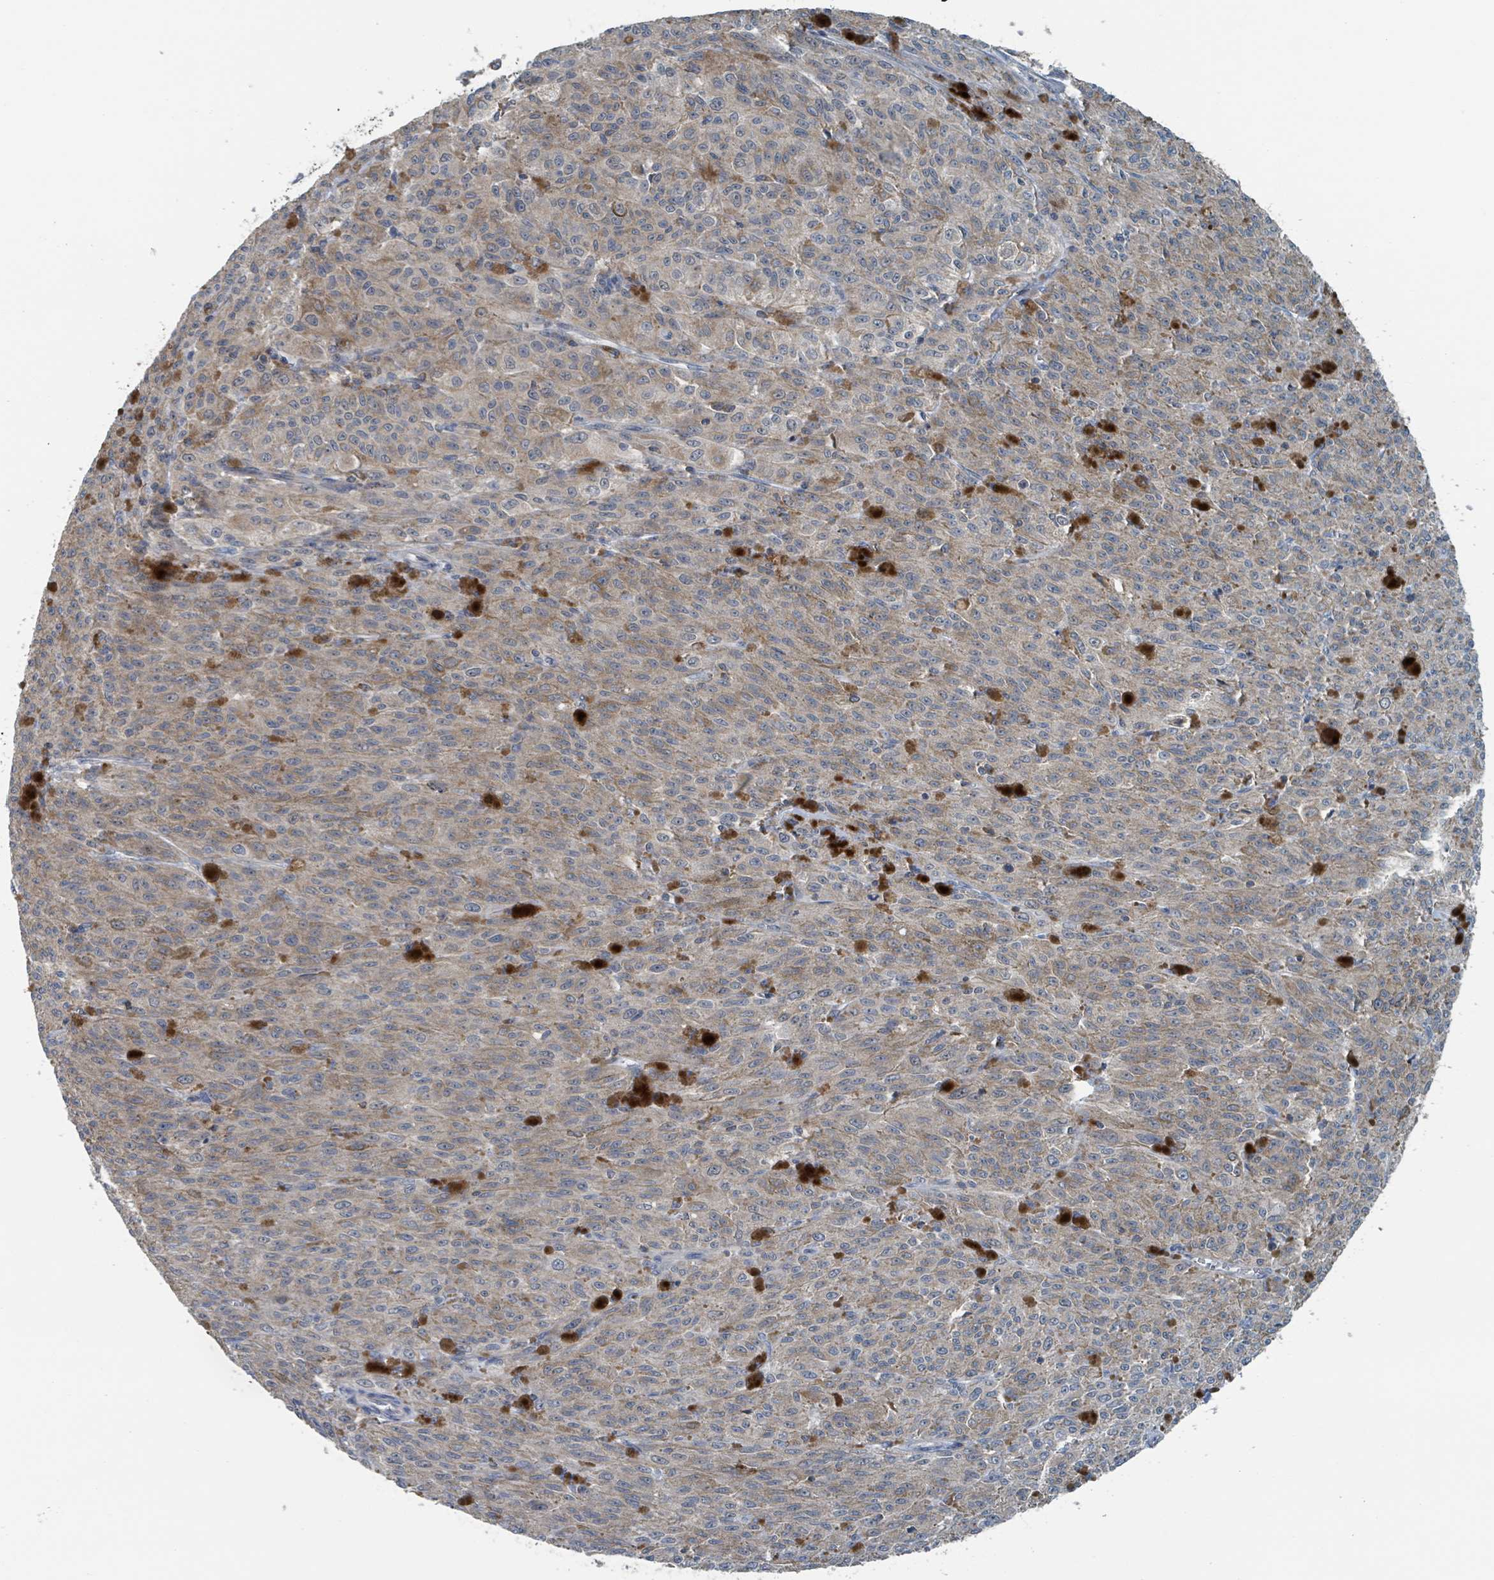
{"staining": {"intensity": "moderate", "quantity": "25%-75%", "location": "cytoplasmic/membranous"}, "tissue": "melanoma", "cell_type": "Tumor cells", "image_type": "cancer", "snomed": [{"axis": "morphology", "description": "Malignant melanoma, NOS"}, {"axis": "topography", "description": "Skin"}], "caption": "Approximately 25%-75% of tumor cells in melanoma reveal moderate cytoplasmic/membranous protein positivity as visualized by brown immunohistochemical staining.", "gene": "ACBD4", "patient": {"sex": "female", "age": 52}}